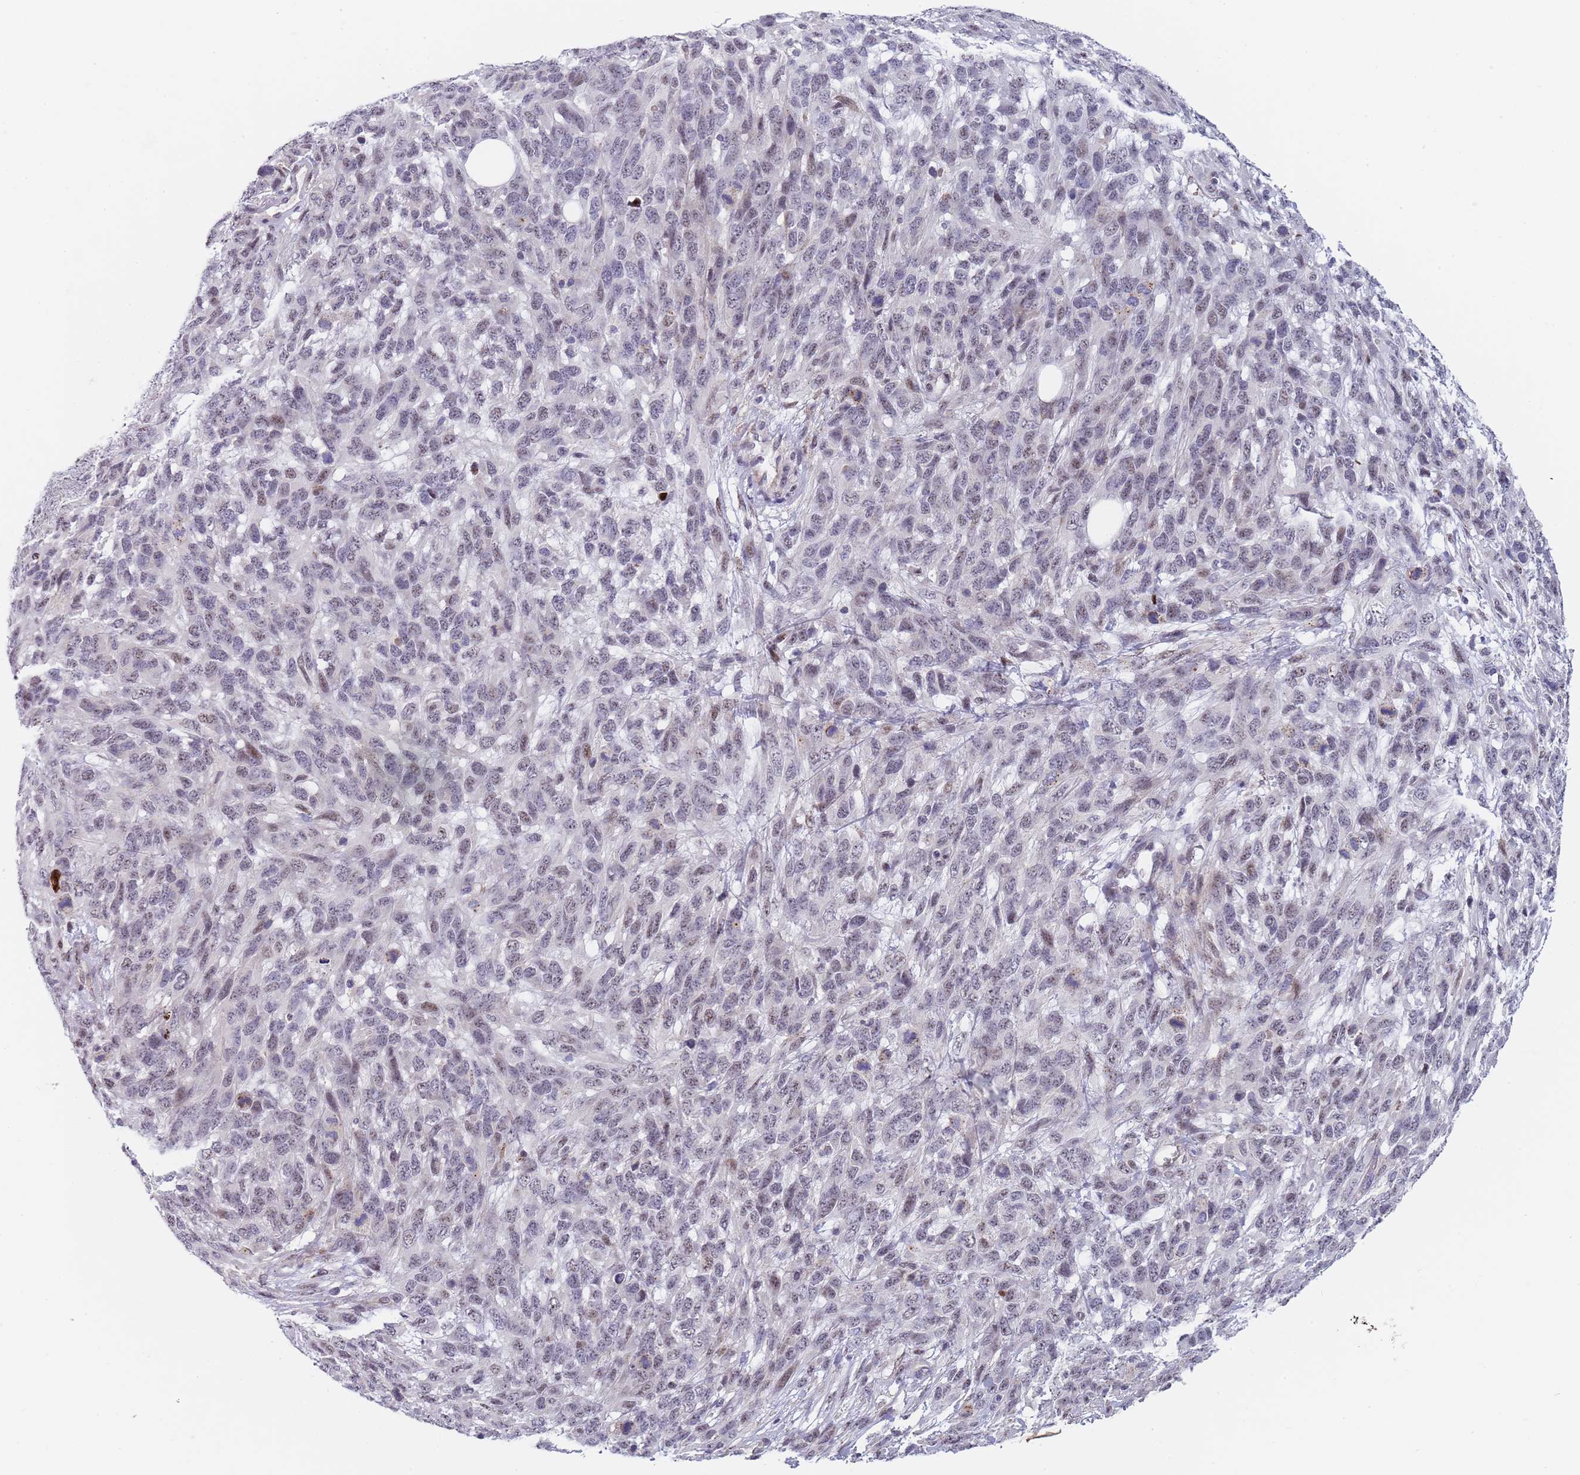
{"staining": {"intensity": "negative", "quantity": "none", "location": "none"}, "tissue": "melanoma", "cell_type": "Tumor cells", "image_type": "cancer", "snomed": [{"axis": "morphology", "description": "Normal morphology"}, {"axis": "morphology", "description": "Malignant melanoma, NOS"}, {"axis": "topography", "description": "Skin"}], "caption": "IHC histopathology image of melanoma stained for a protein (brown), which reveals no expression in tumor cells.", "gene": "PLCL2", "patient": {"sex": "female", "age": 72}}